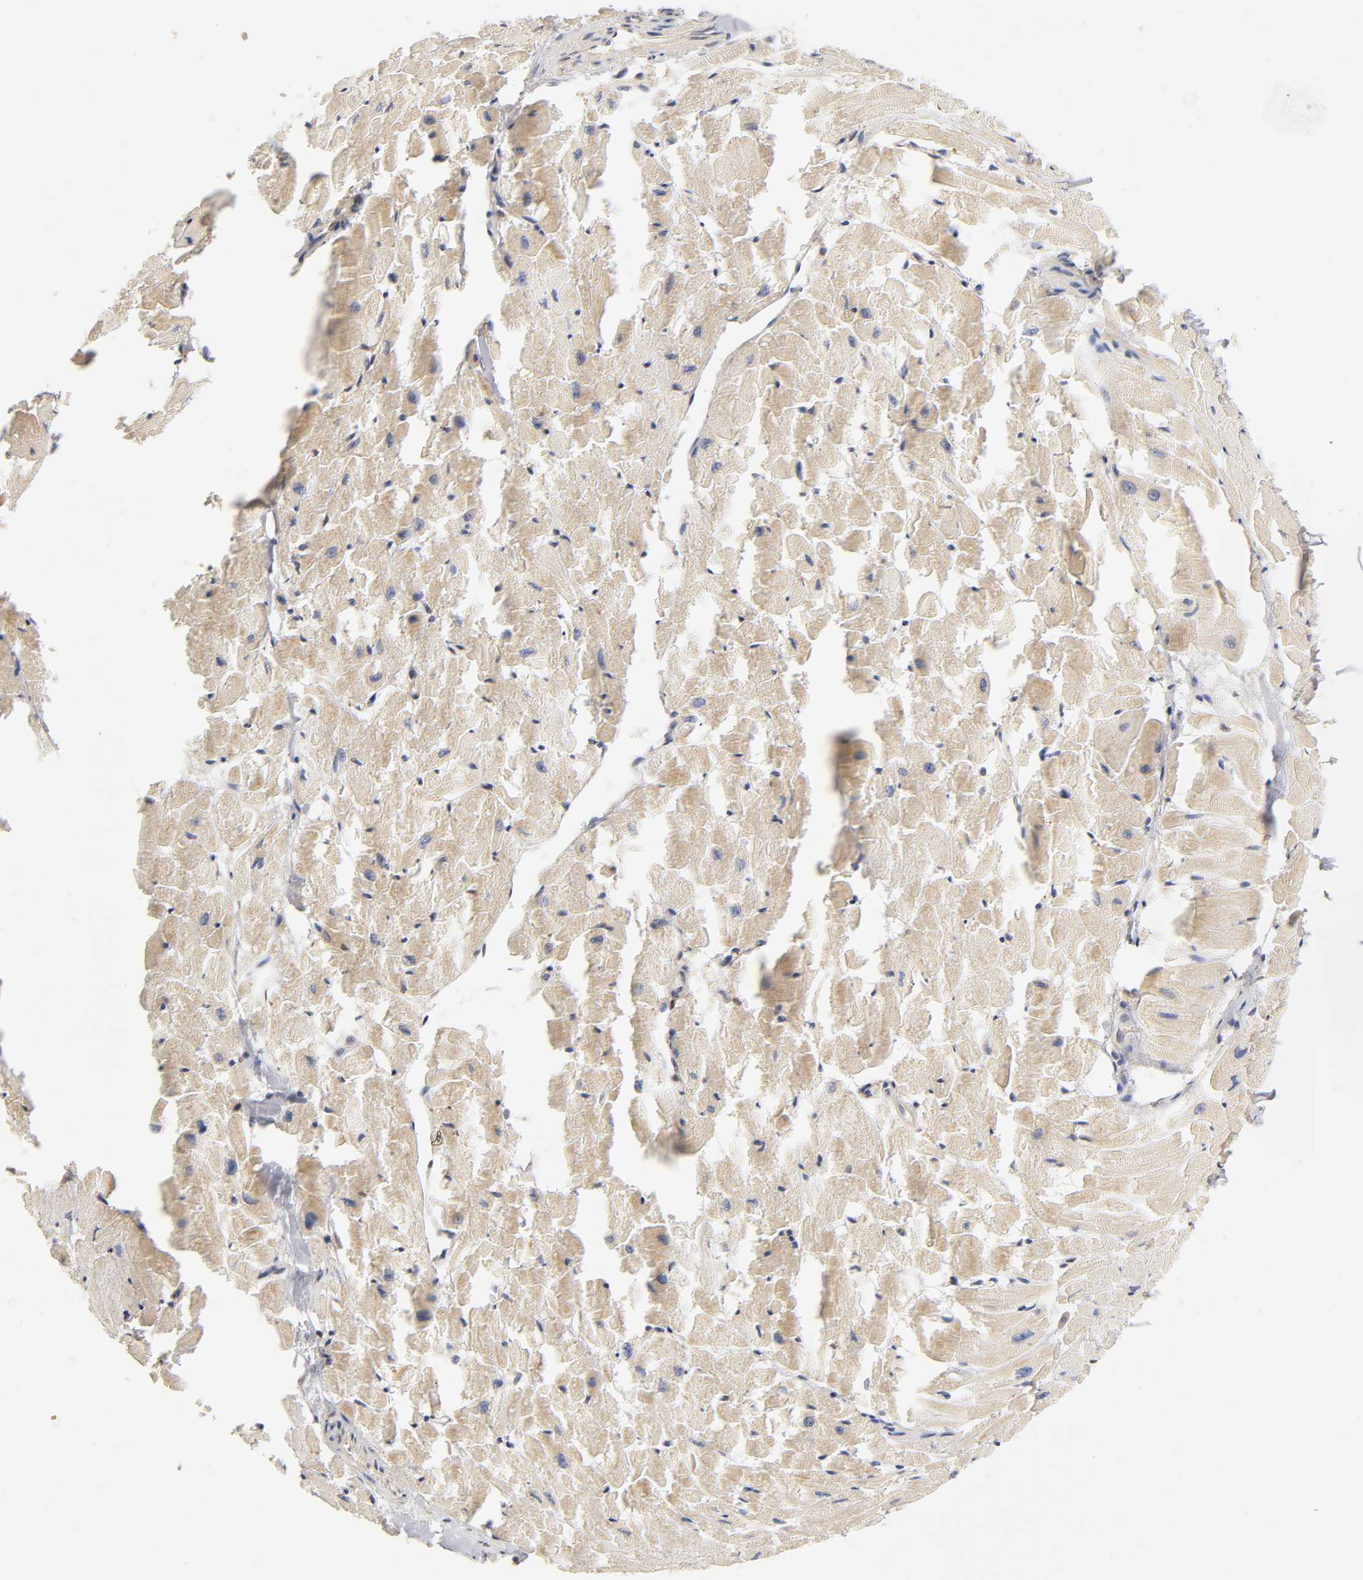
{"staining": {"intensity": "weak", "quantity": "25%-75%", "location": "cytoplasmic/membranous"}, "tissue": "heart muscle", "cell_type": "Cardiomyocytes", "image_type": "normal", "snomed": [{"axis": "morphology", "description": "Normal tissue, NOS"}, {"axis": "topography", "description": "Heart"}], "caption": "Immunohistochemical staining of benign human heart muscle displays low levels of weak cytoplasmic/membranous staining in about 25%-75% of cardiomyocytes.", "gene": "PDE5A", "patient": {"sex": "female", "age": 19}}